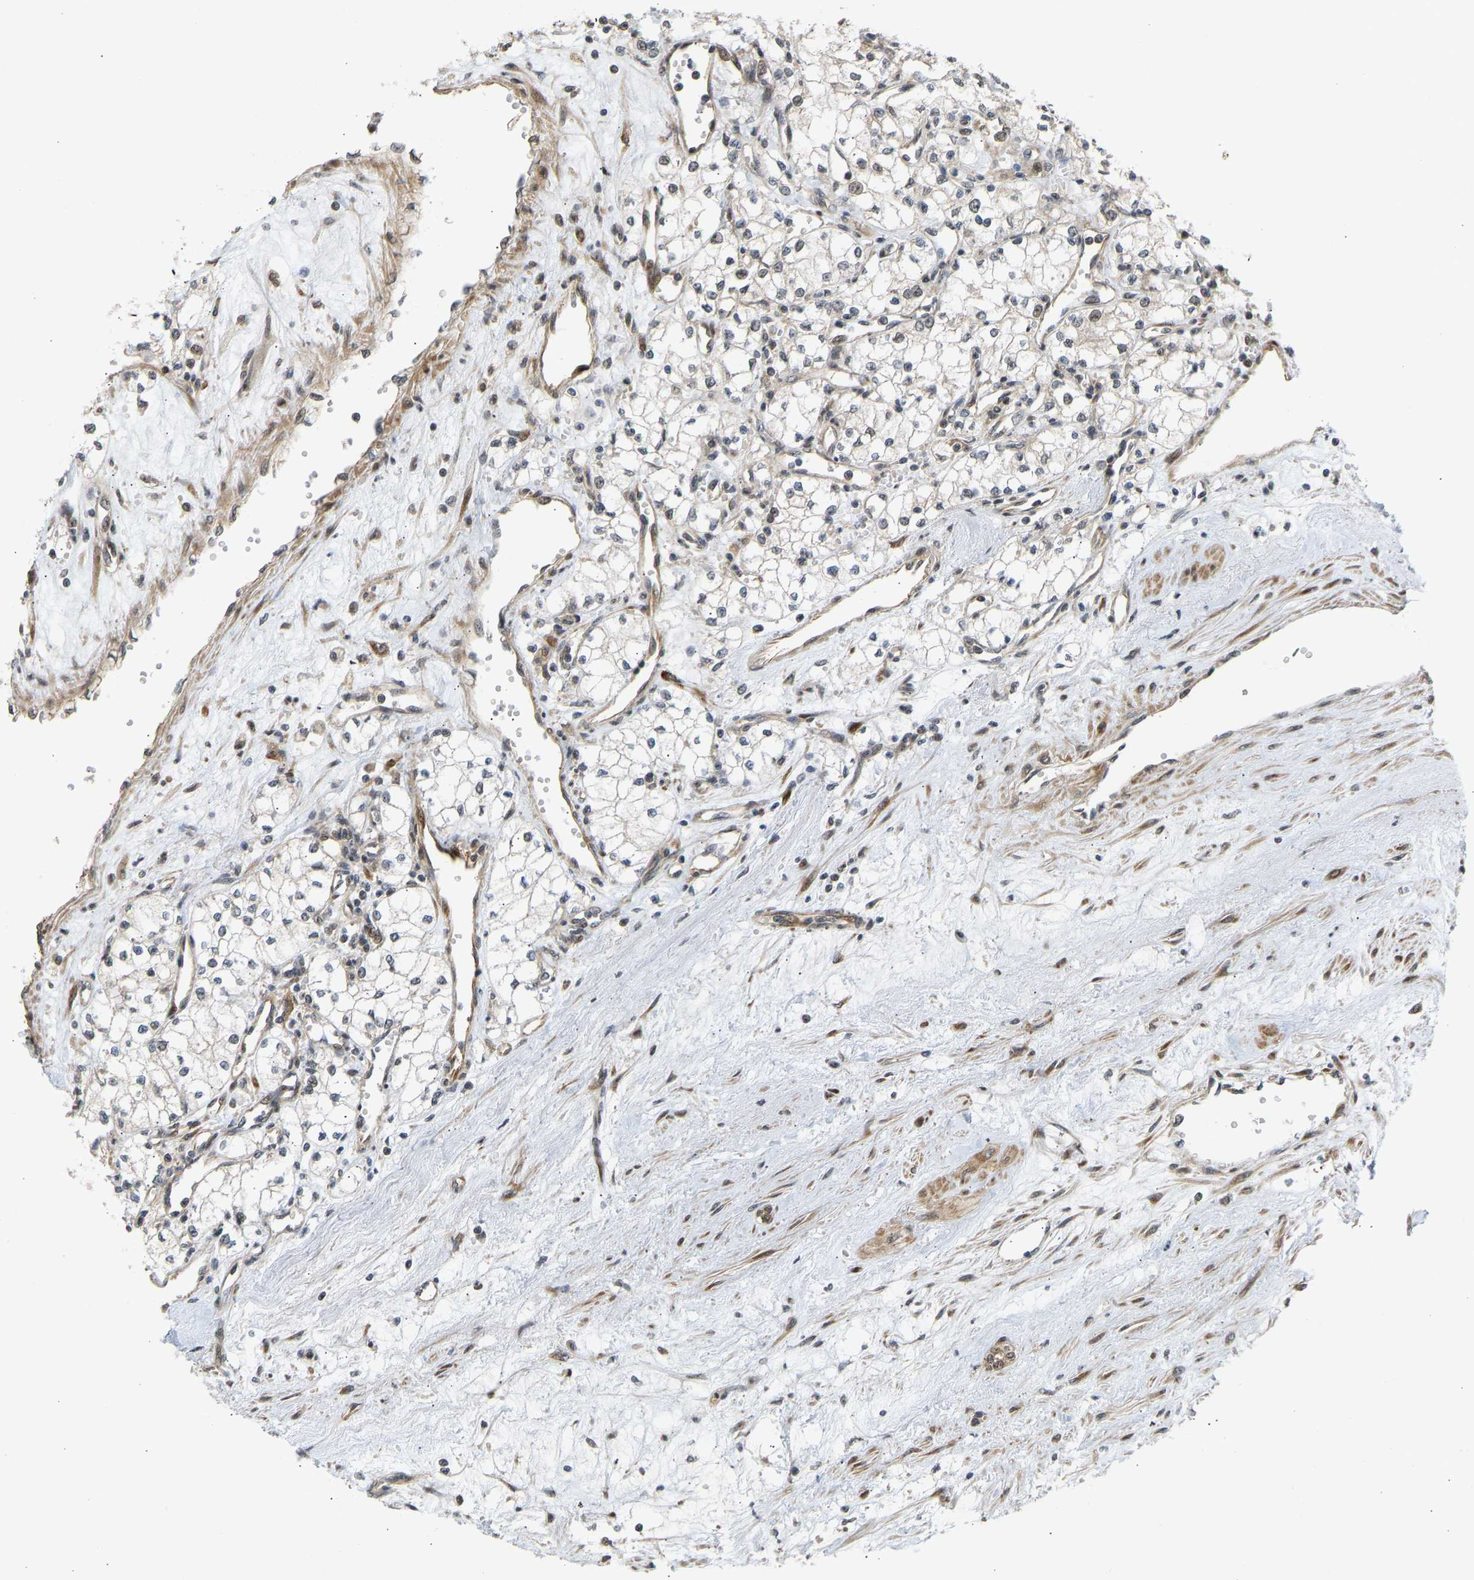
{"staining": {"intensity": "negative", "quantity": "none", "location": "none"}, "tissue": "renal cancer", "cell_type": "Tumor cells", "image_type": "cancer", "snomed": [{"axis": "morphology", "description": "Adenocarcinoma, NOS"}, {"axis": "topography", "description": "Kidney"}], "caption": "This histopathology image is of renal cancer (adenocarcinoma) stained with immunohistochemistry (IHC) to label a protein in brown with the nuclei are counter-stained blue. There is no staining in tumor cells. (DAB (3,3'-diaminobenzidine) immunohistochemistry (IHC), high magnification).", "gene": "BAG1", "patient": {"sex": "male", "age": 59}}